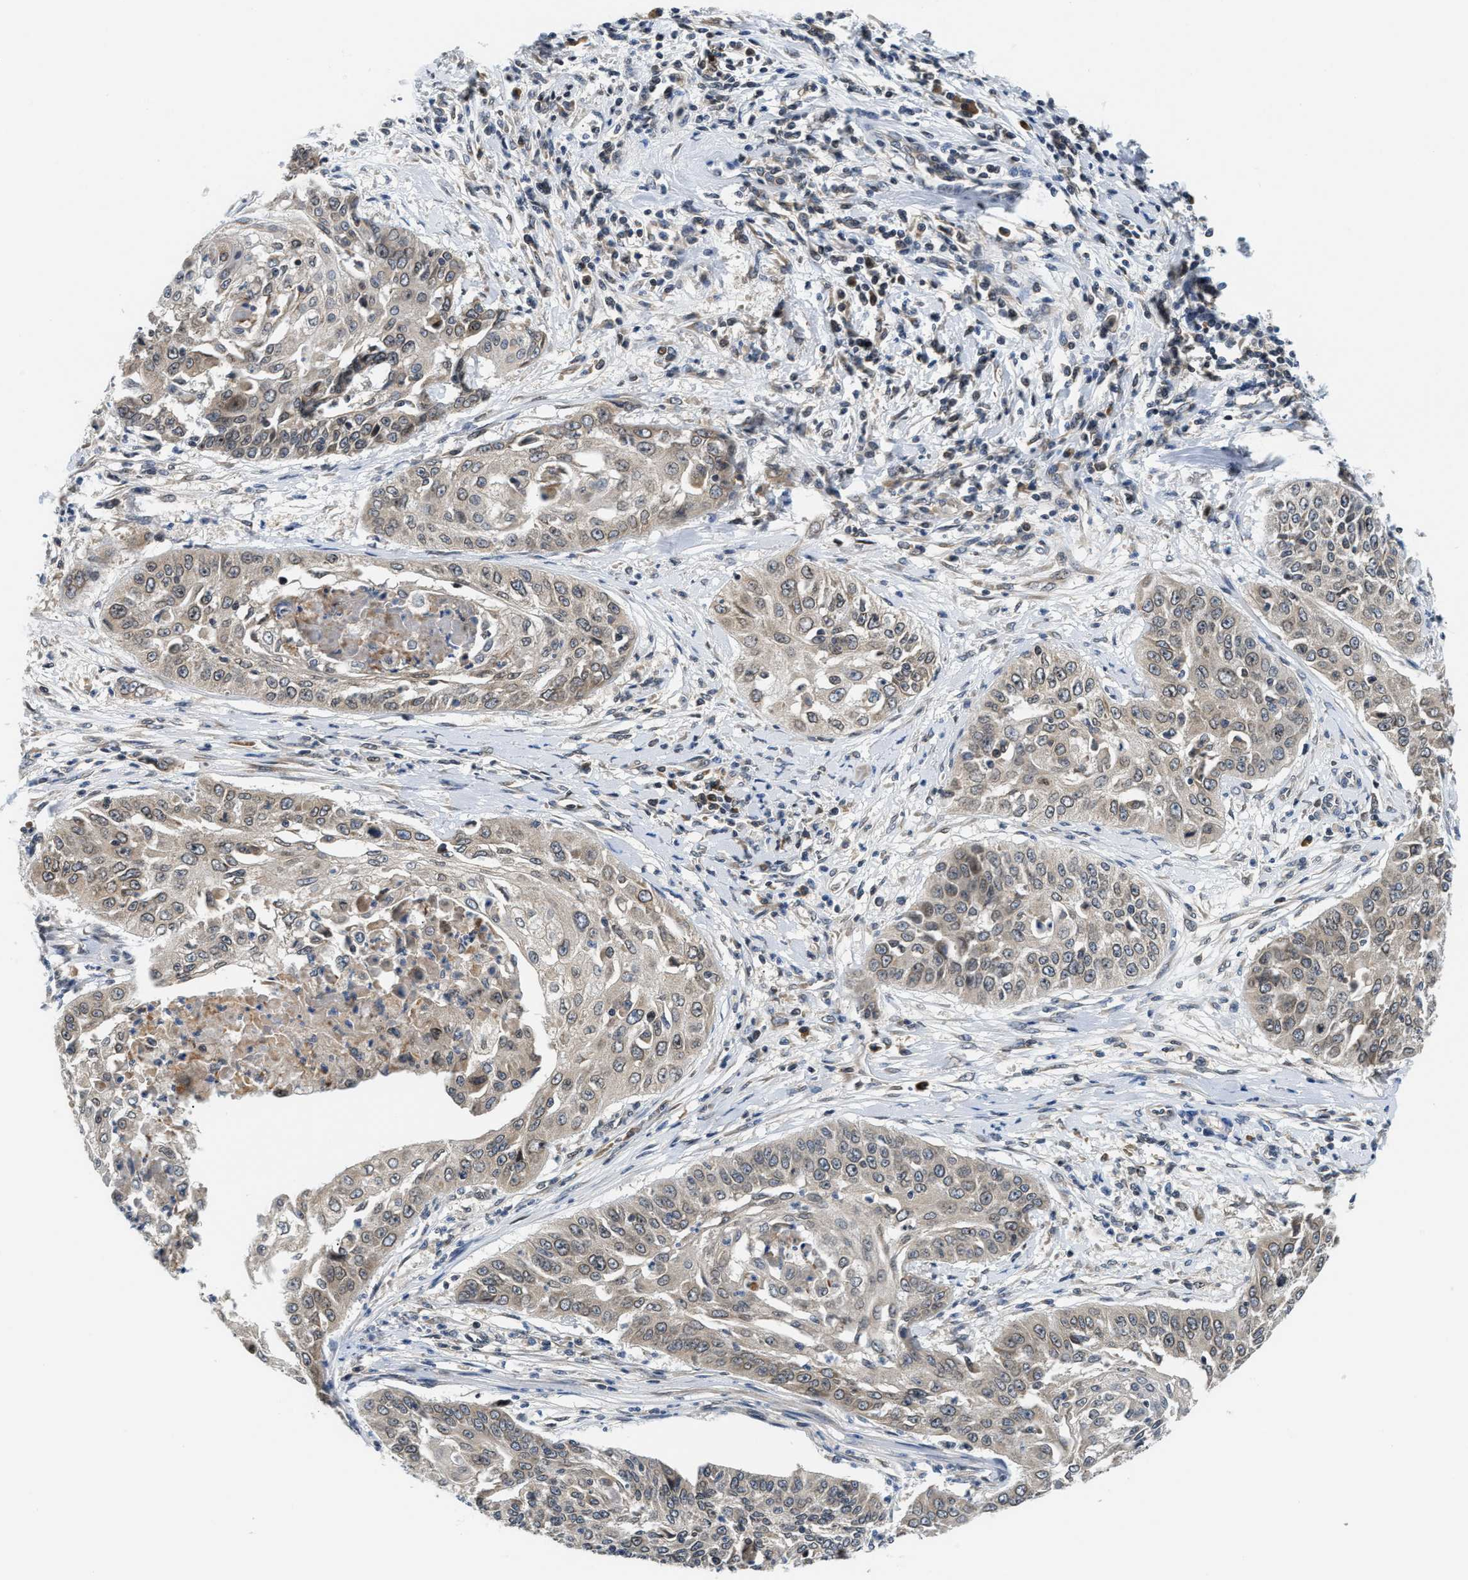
{"staining": {"intensity": "weak", "quantity": ">75%", "location": "cytoplasmic/membranous"}, "tissue": "cervical cancer", "cell_type": "Tumor cells", "image_type": "cancer", "snomed": [{"axis": "morphology", "description": "Squamous cell carcinoma, NOS"}, {"axis": "topography", "description": "Cervix"}], "caption": "Squamous cell carcinoma (cervical) stained for a protein reveals weak cytoplasmic/membranous positivity in tumor cells.", "gene": "RAB29", "patient": {"sex": "female", "age": 64}}